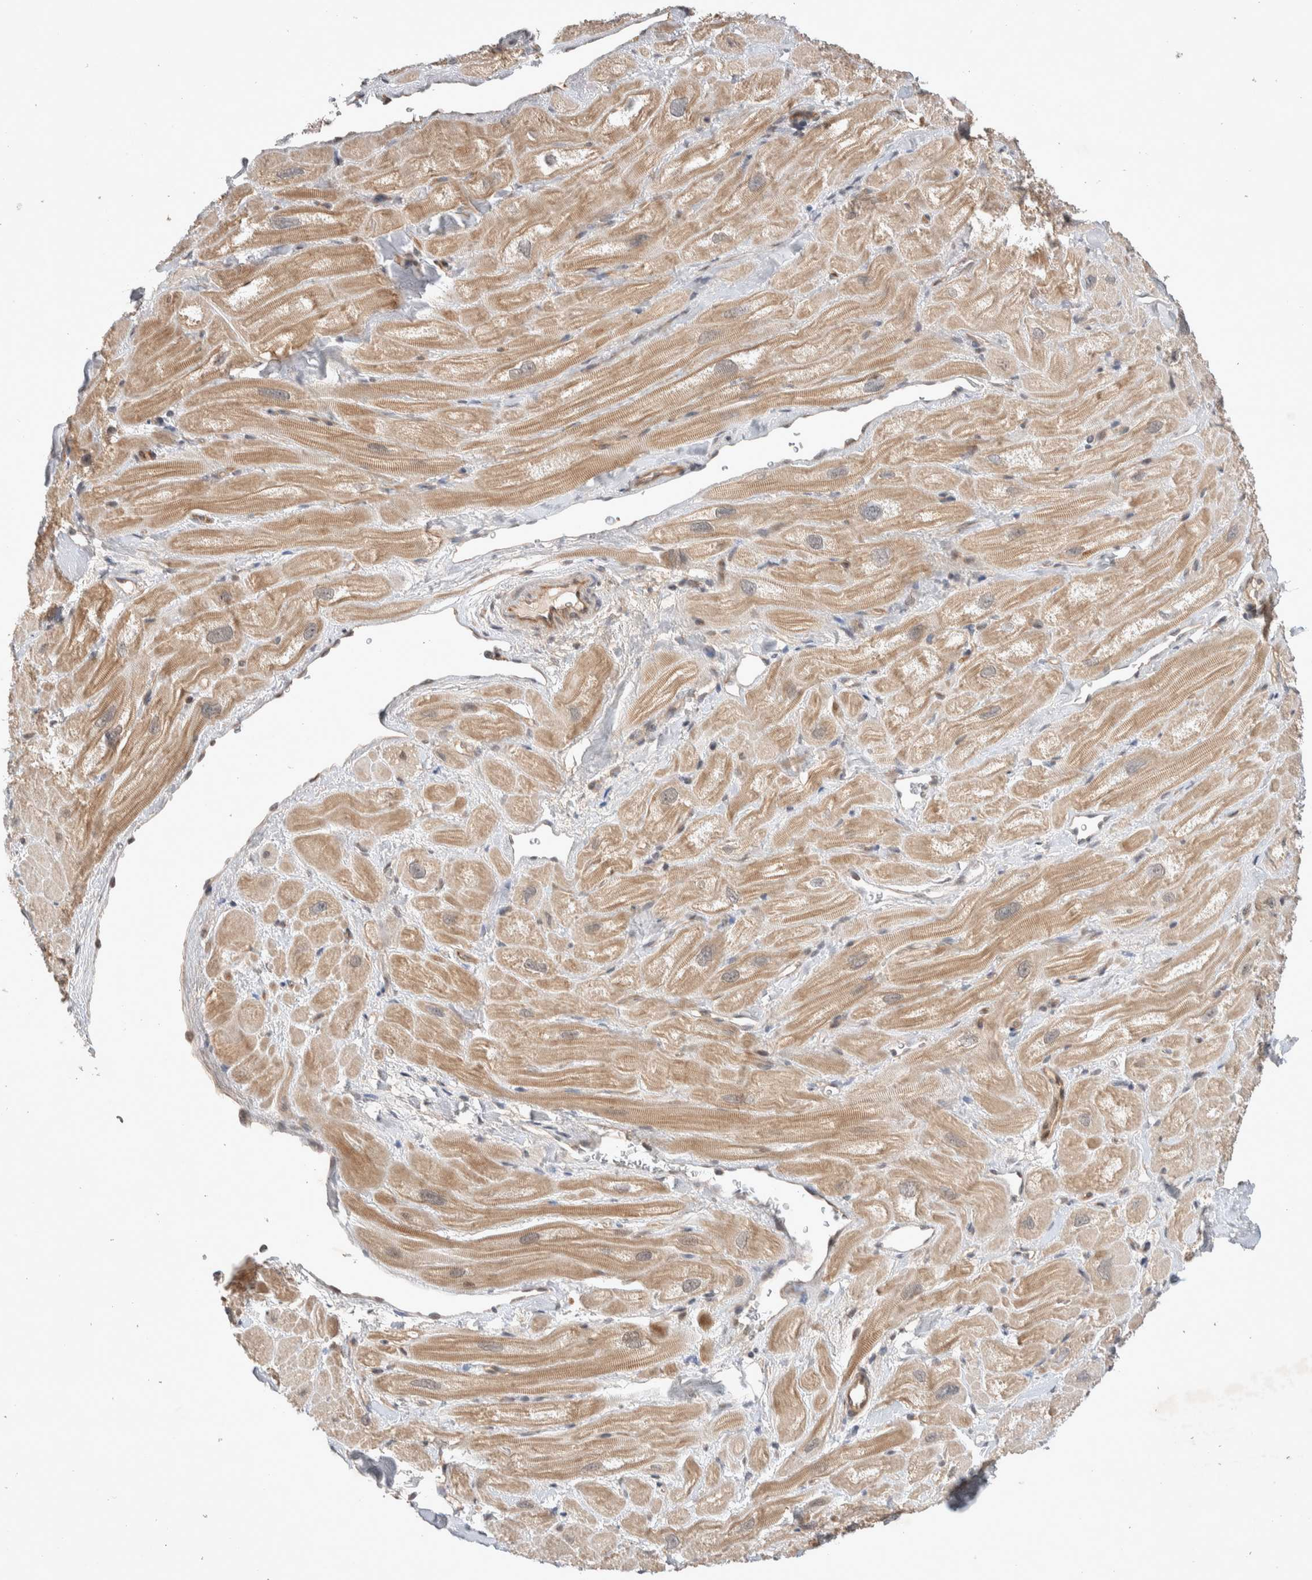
{"staining": {"intensity": "weak", "quantity": ">75%", "location": "cytoplasmic/membranous"}, "tissue": "heart muscle", "cell_type": "Cardiomyocytes", "image_type": "normal", "snomed": [{"axis": "morphology", "description": "Normal tissue, NOS"}, {"axis": "topography", "description": "Heart"}], "caption": "A brown stain labels weak cytoplasmic/membranous expression of a protein in cardiomyocytes of benign human heart muscle. Using DAB (brown) and hematoxylin (blue) stains, captured at high magnification using brightfield microscopy.", "gene": "ZNF704", "patient": {"sex": "male", "age": 49}}